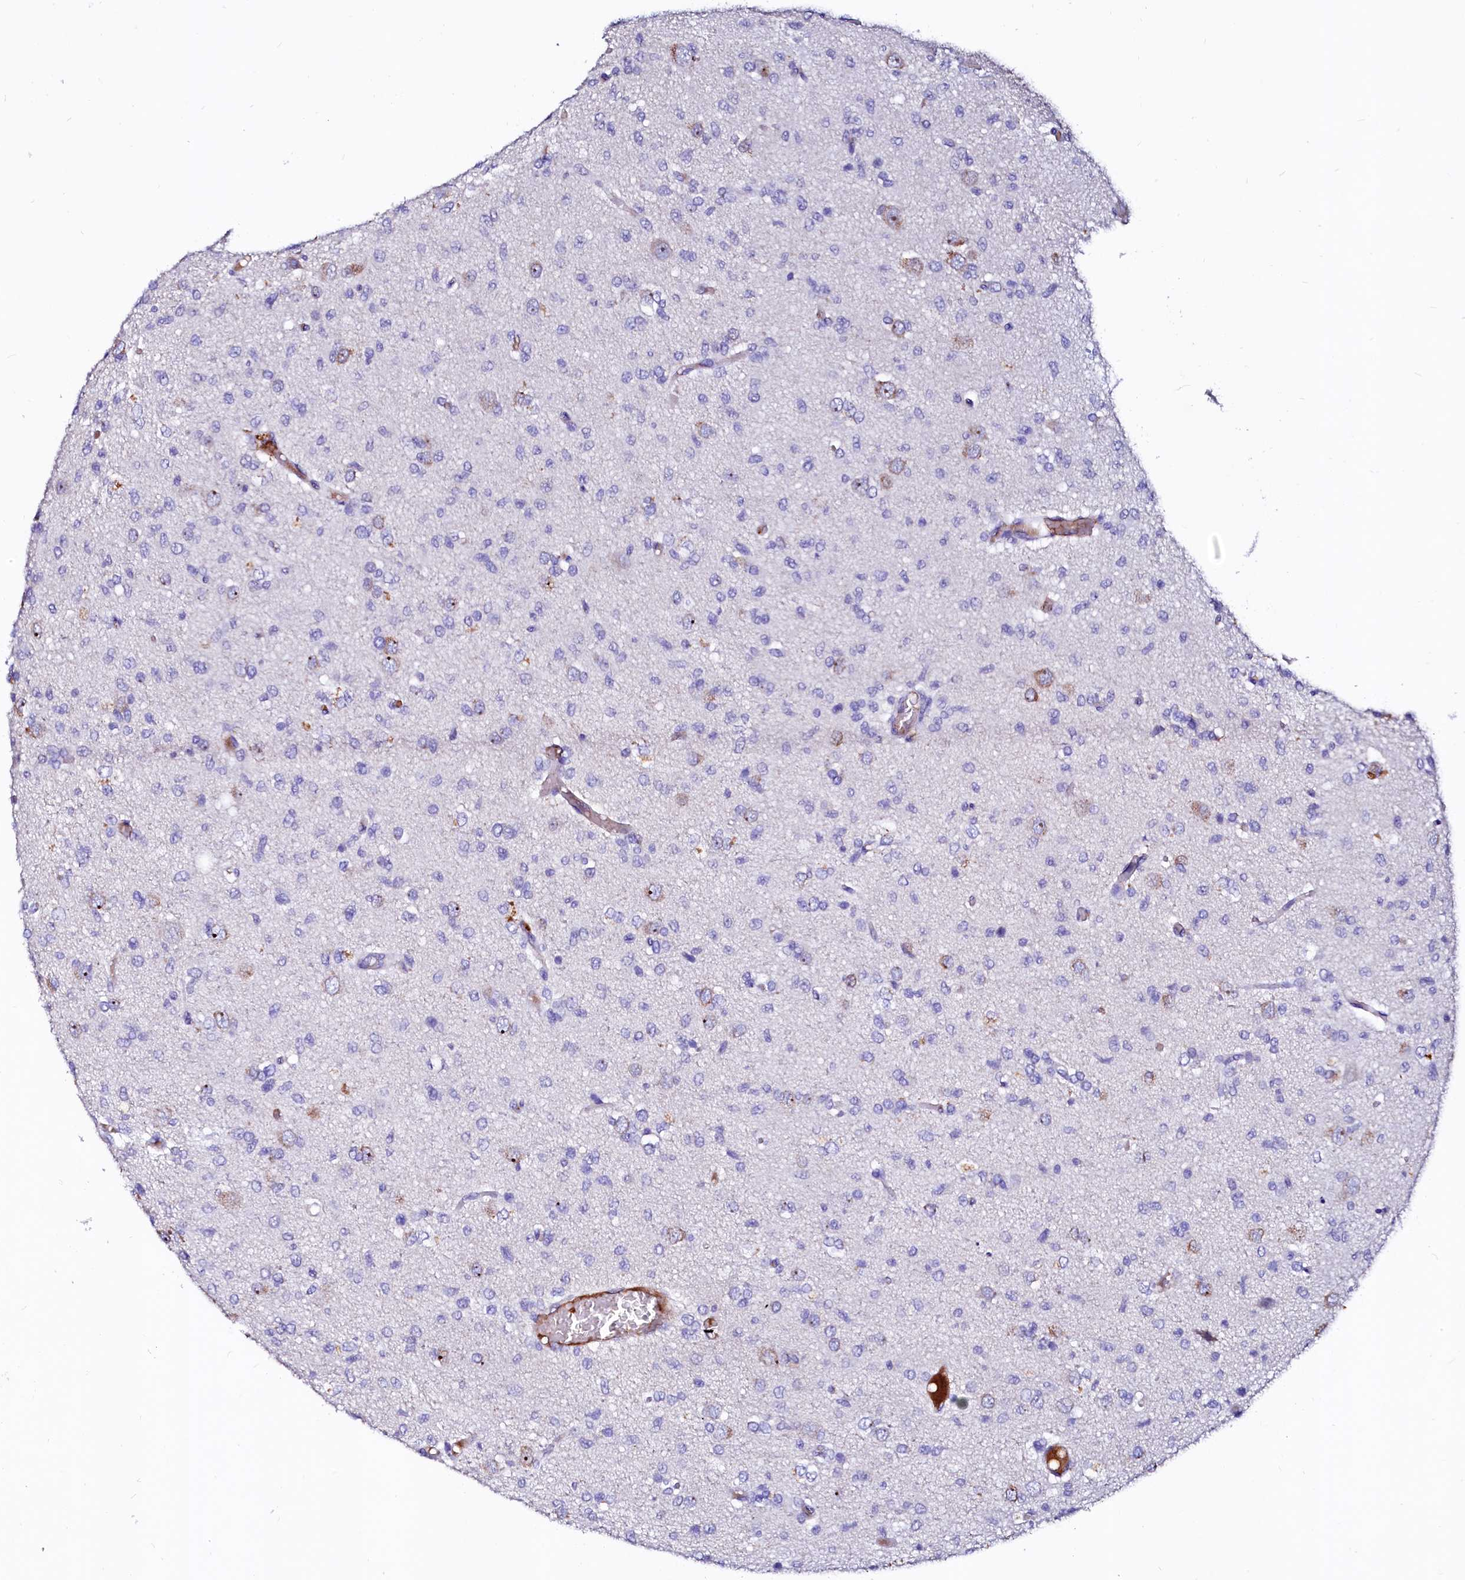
{"staining": {"intensity": "negative", "quantity": "none", "location": "none"}, "tissue": "glioma", "cell_type": "Tumor cells", "image_type": "cancer", "snomed": [{"axis": "morphology", "description": "Glioma, malignant, High grade"}, {"axis": "topography", "description": "Brain"}], "caption": "A photomicrograph of human glioma is negative for staining in tumor cells. (Brightfield microscopy of DAB (3,3'-diaminobenzidine) immunohistochemistry (IHC) at high magnification).", "gene": "RAB27A", "patient": {"sex": "female", "age": 59}}